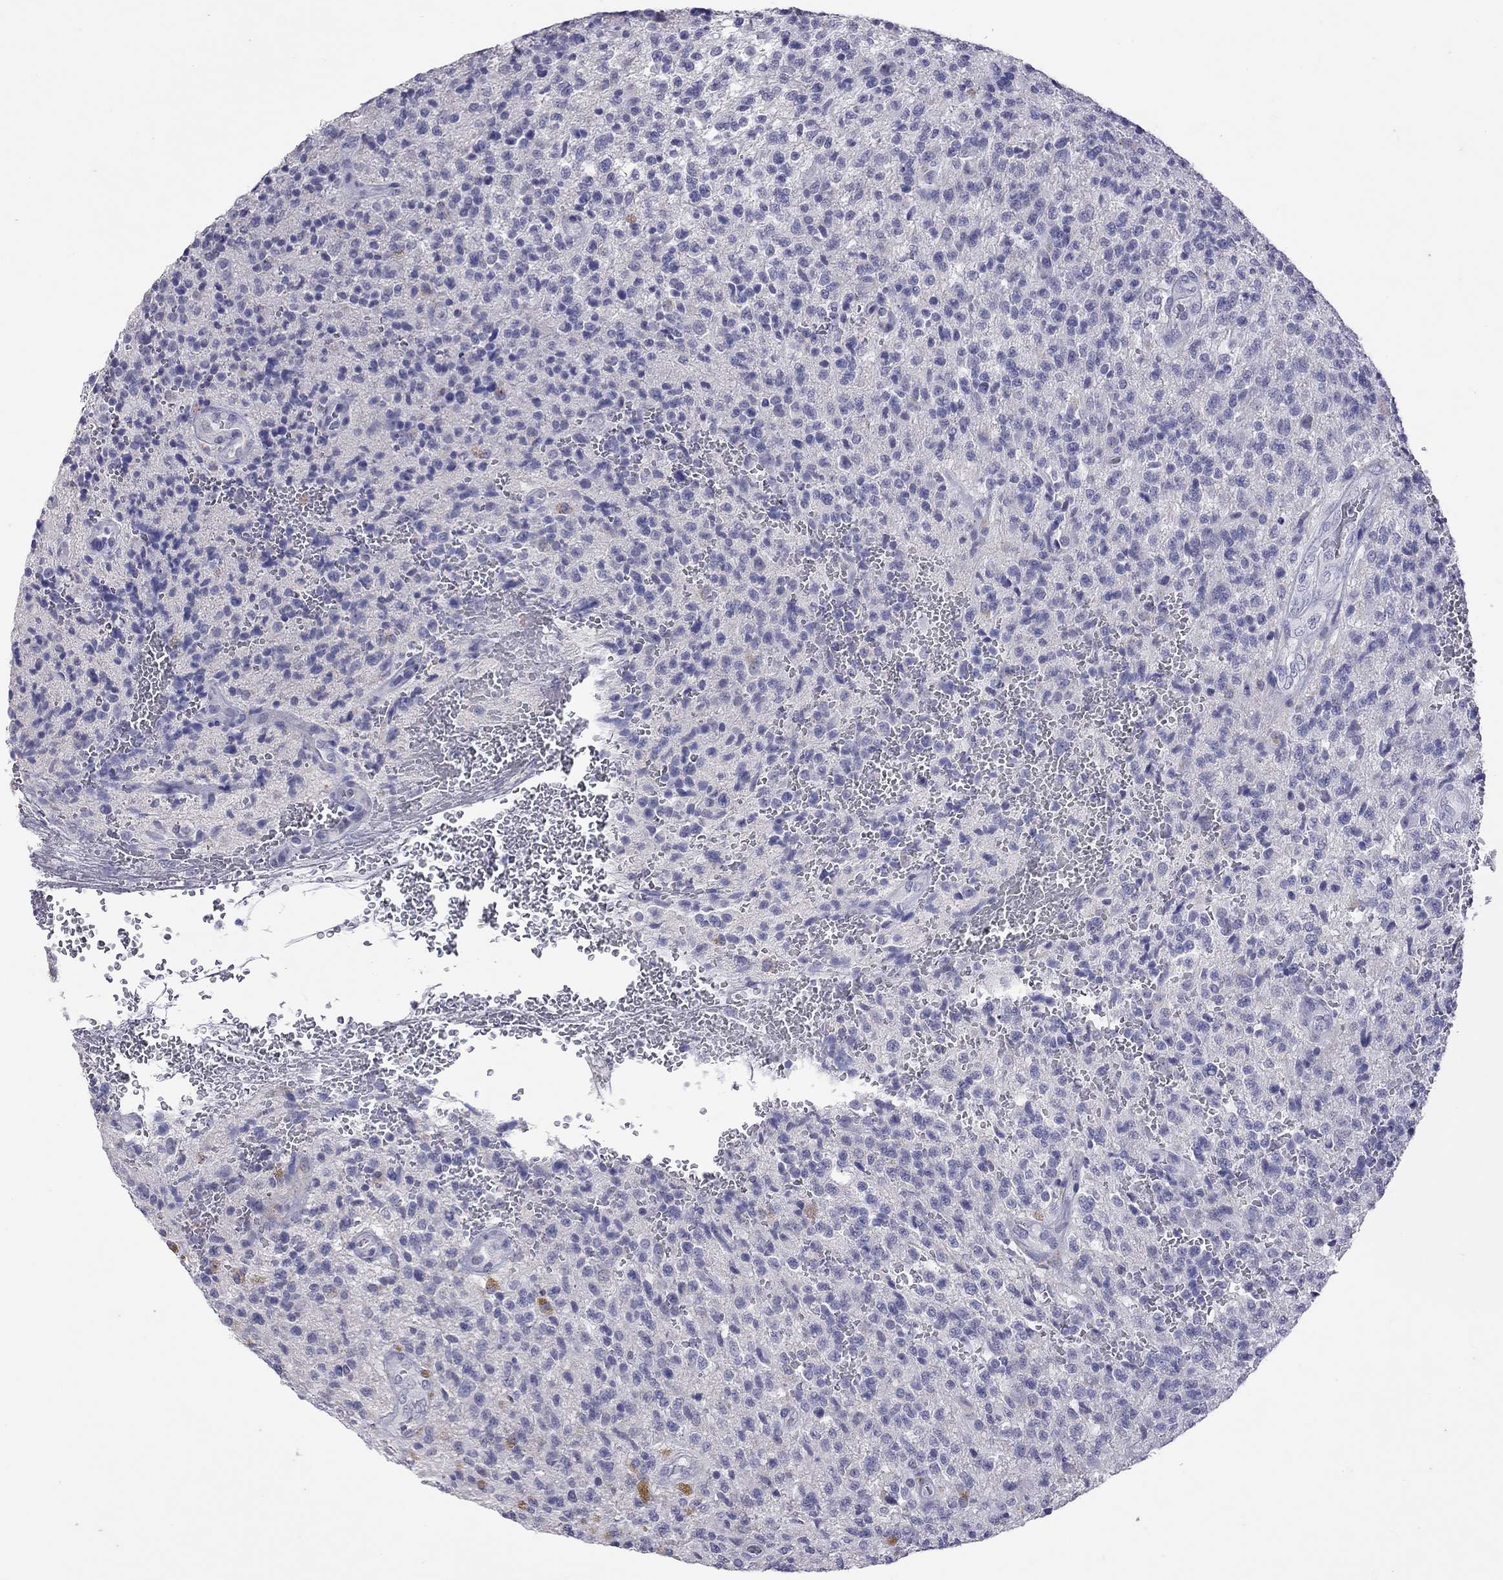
{"staining": {"intensity": "negative", "quantity": "none", "location": "none"}, "tissue": "glioma", "cell_type": "Tumor cells", "image_type": "cancer", "snomed": [{"axis": "morphology", "description": "Glioma, malignant, High grade"}, {"axis": "topography", "description": "Brain"}], "caption": "A high-resolution histopathology image shows immunohistochemistry staining of glioma, which displays no significant expression in tumor cells.", "gene": "SLAMF1", "patient": {"sex": "male", "age": 56}}